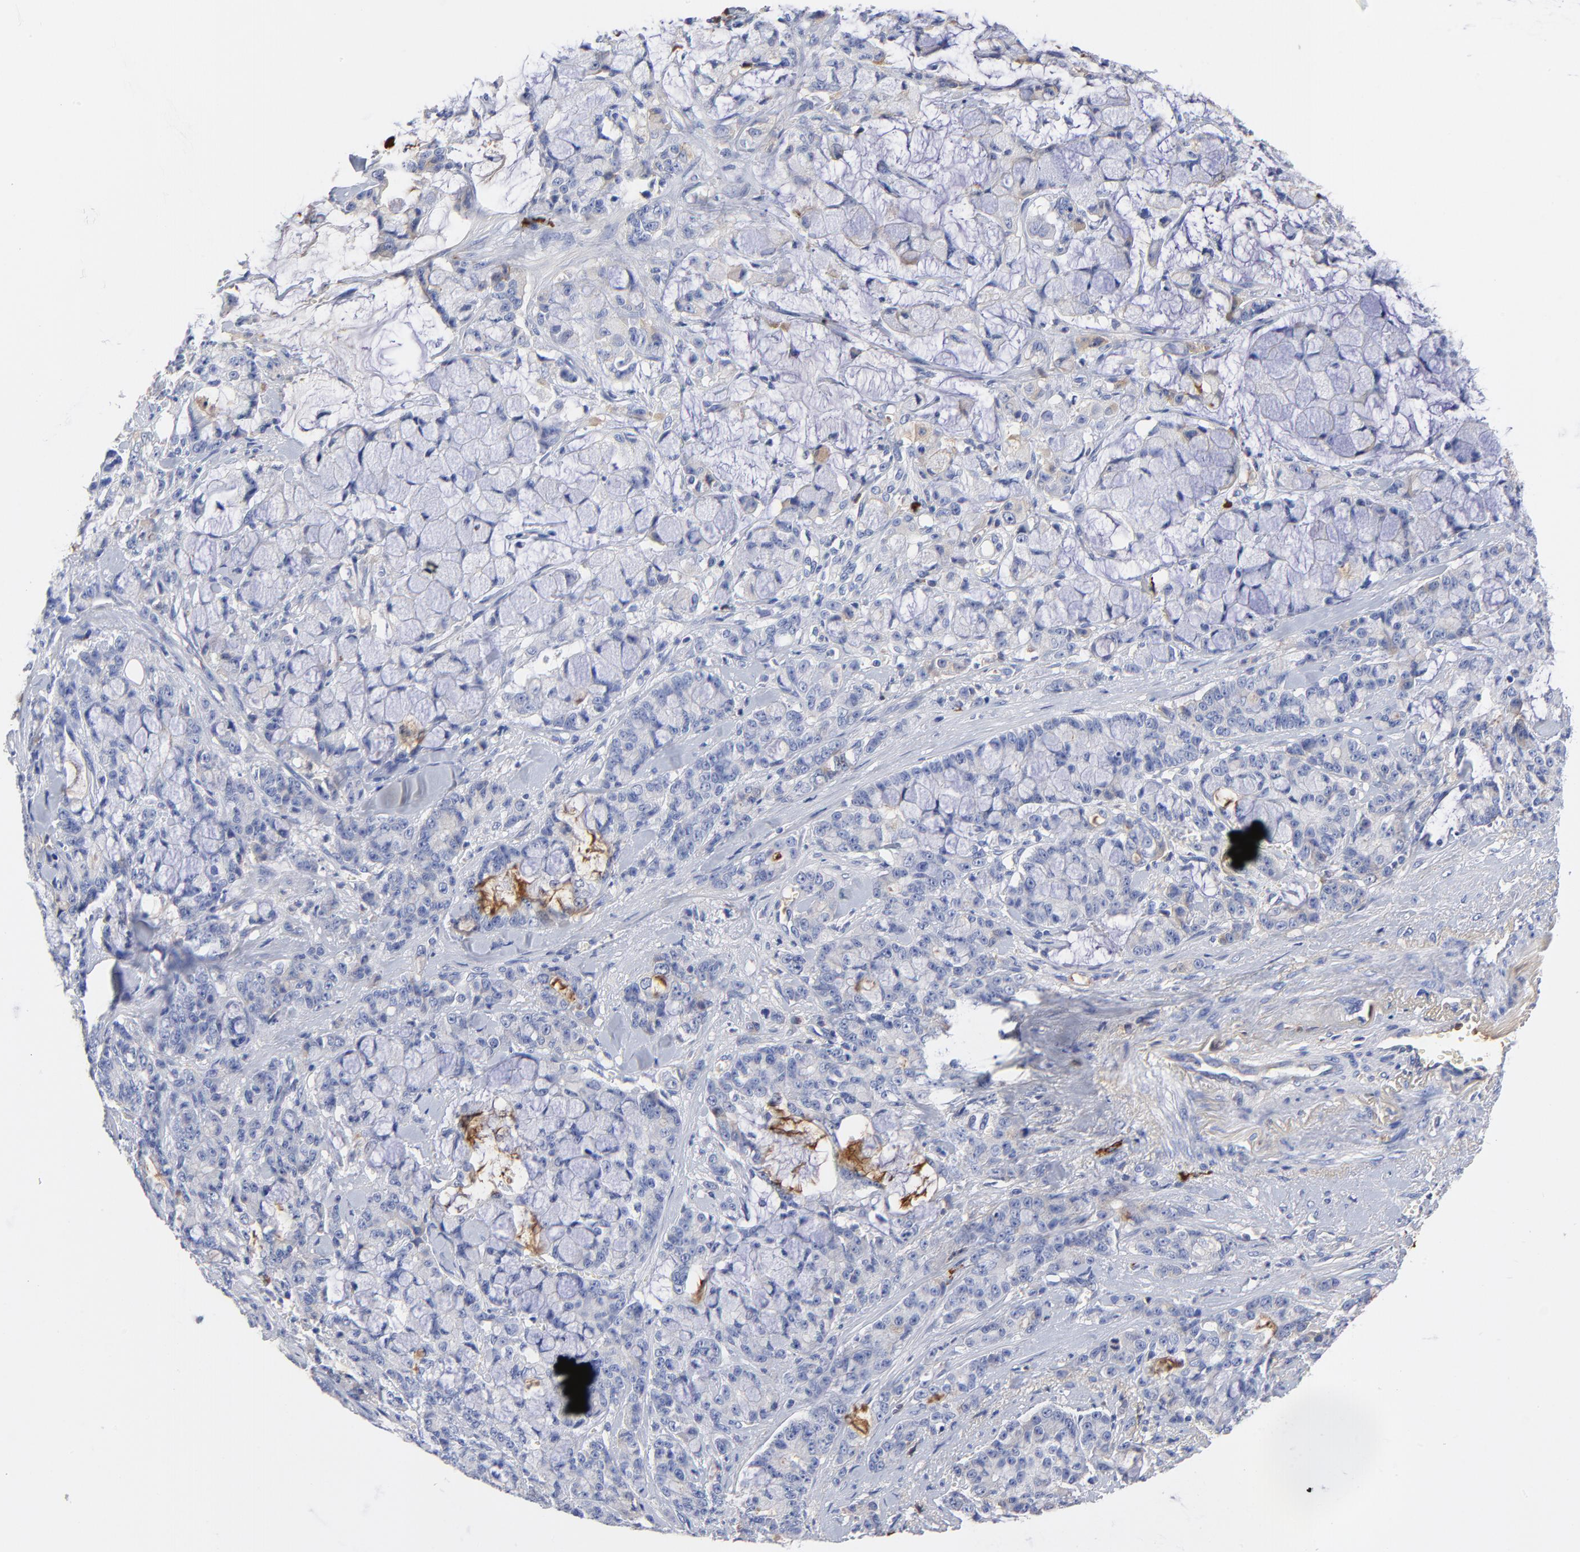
{"staining": {"intensity": "weak", "quantity": "<25%", "location": "cytoplasmic/membranous"}, "tissue": "pancreatic cancer", "cell_type": "Tumor cells", "image_type": "cancer", "snomed": [{"axis": "morphology", "description": "Adenocarcinoma, NOS"}, {"axis": "topography", "description": "Pancreas"}], "caption": "Immunohistochemical staining of human pancreatic cancer reveals no significant staining in tumor cells. (DAB (3,3'-diaminobenzidine) IHC with hematoxylin counter stain).", "gene": "IGLV3-10", "patient": {"sex": "female", "age": 73}}